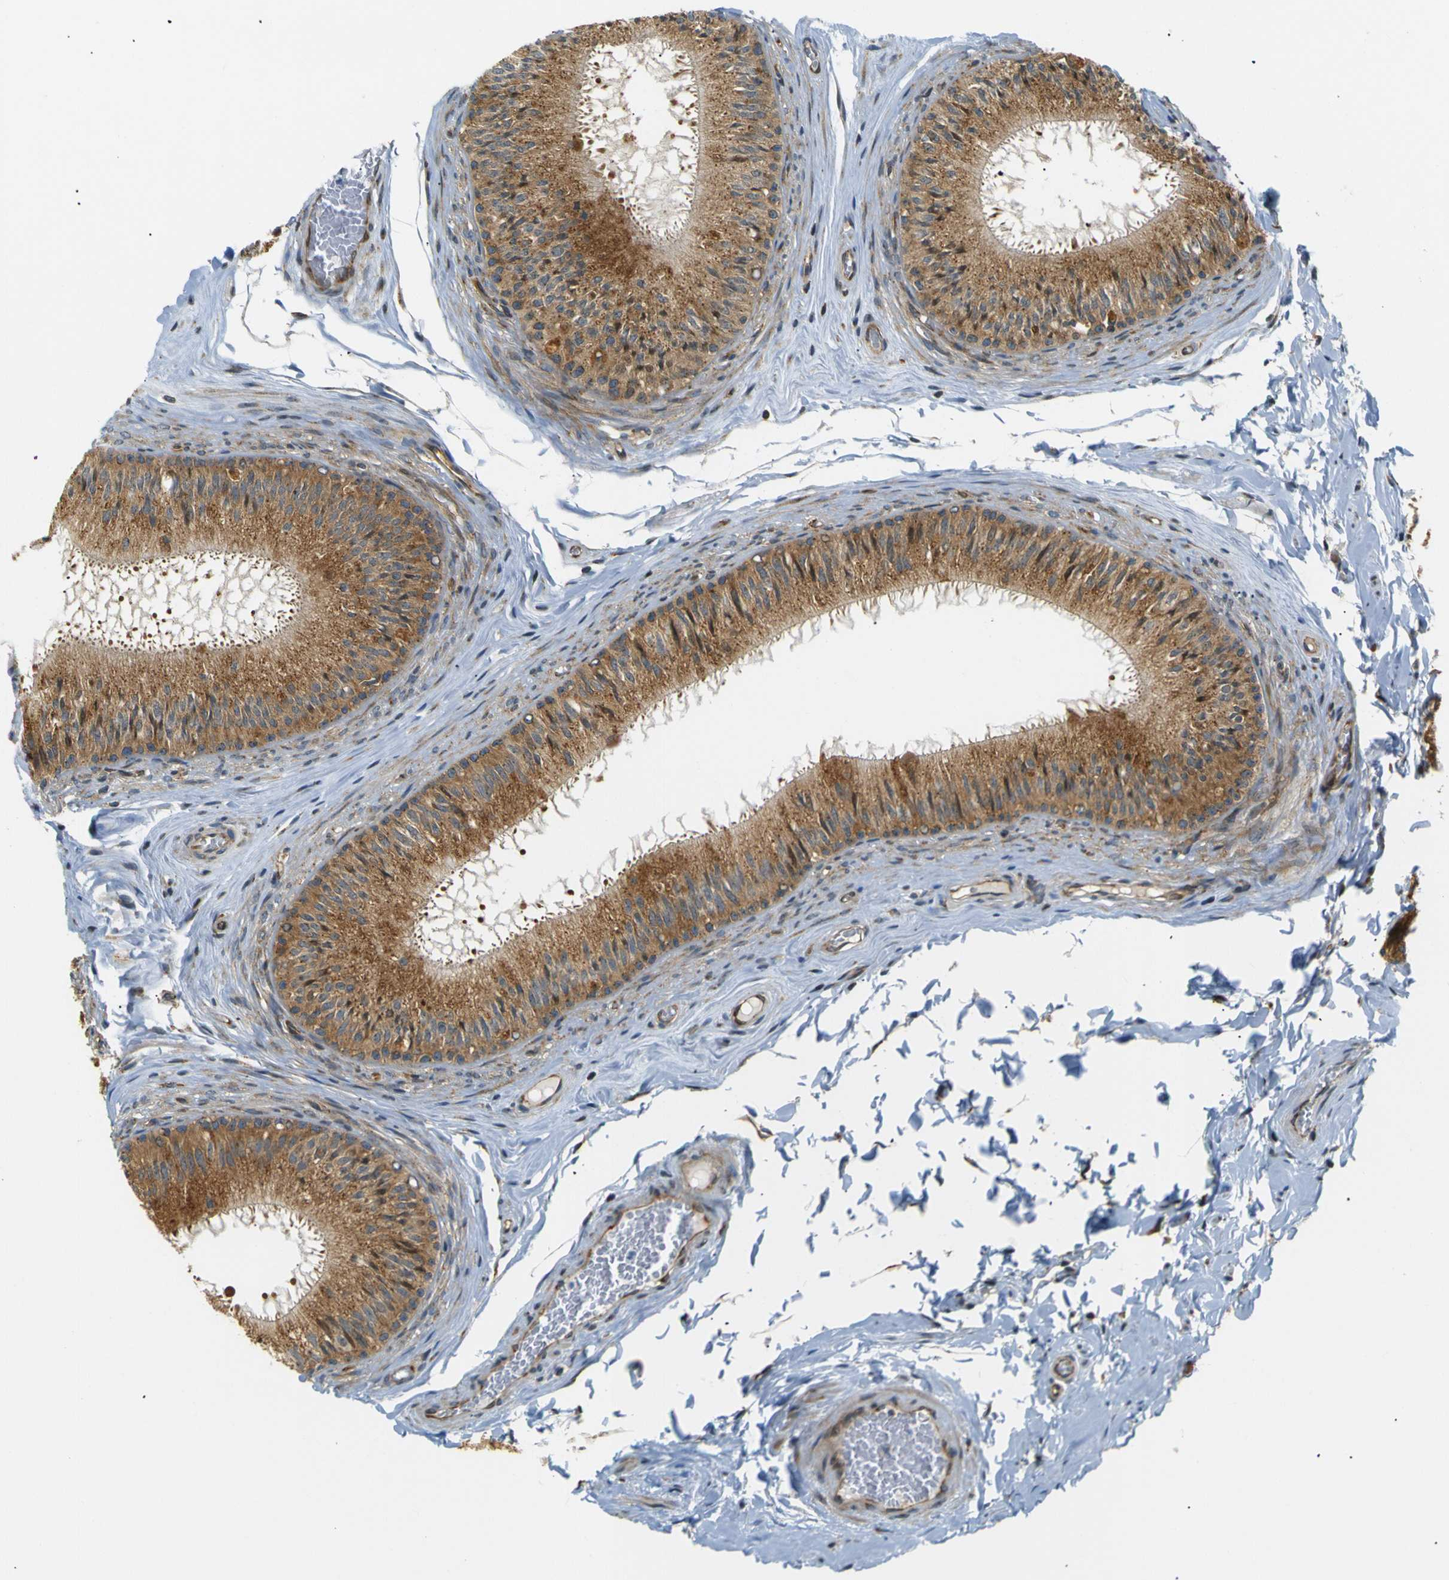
{"staining": {"intensity": "moderate", "quantity": ">75%", "location": "cytoplasmic/membranous"}, "tissue": "epididymis", "cell_type": "Glandular cells", "image_type": "normal", "snomed": [{"axis": "morphology", "description": "Normal tissue, NOS"}, {"axis": "topography", "description": "Testis"}, {"axis": "topography", "description": "Epididymis"}], "caption": "Glandular cells reveal medium levels of moderate cytoplasmic/membranous positivity in approximately >75% of cells in unremarkable epididymis. Using DAB (3,3'-diaminobenzidine) (brown) and hematoxylin (blue) stains, captured at high magnification using brightfield microscopy.", "gene": "ABCE1", "patient": {"sex": "male", "age": 36}}